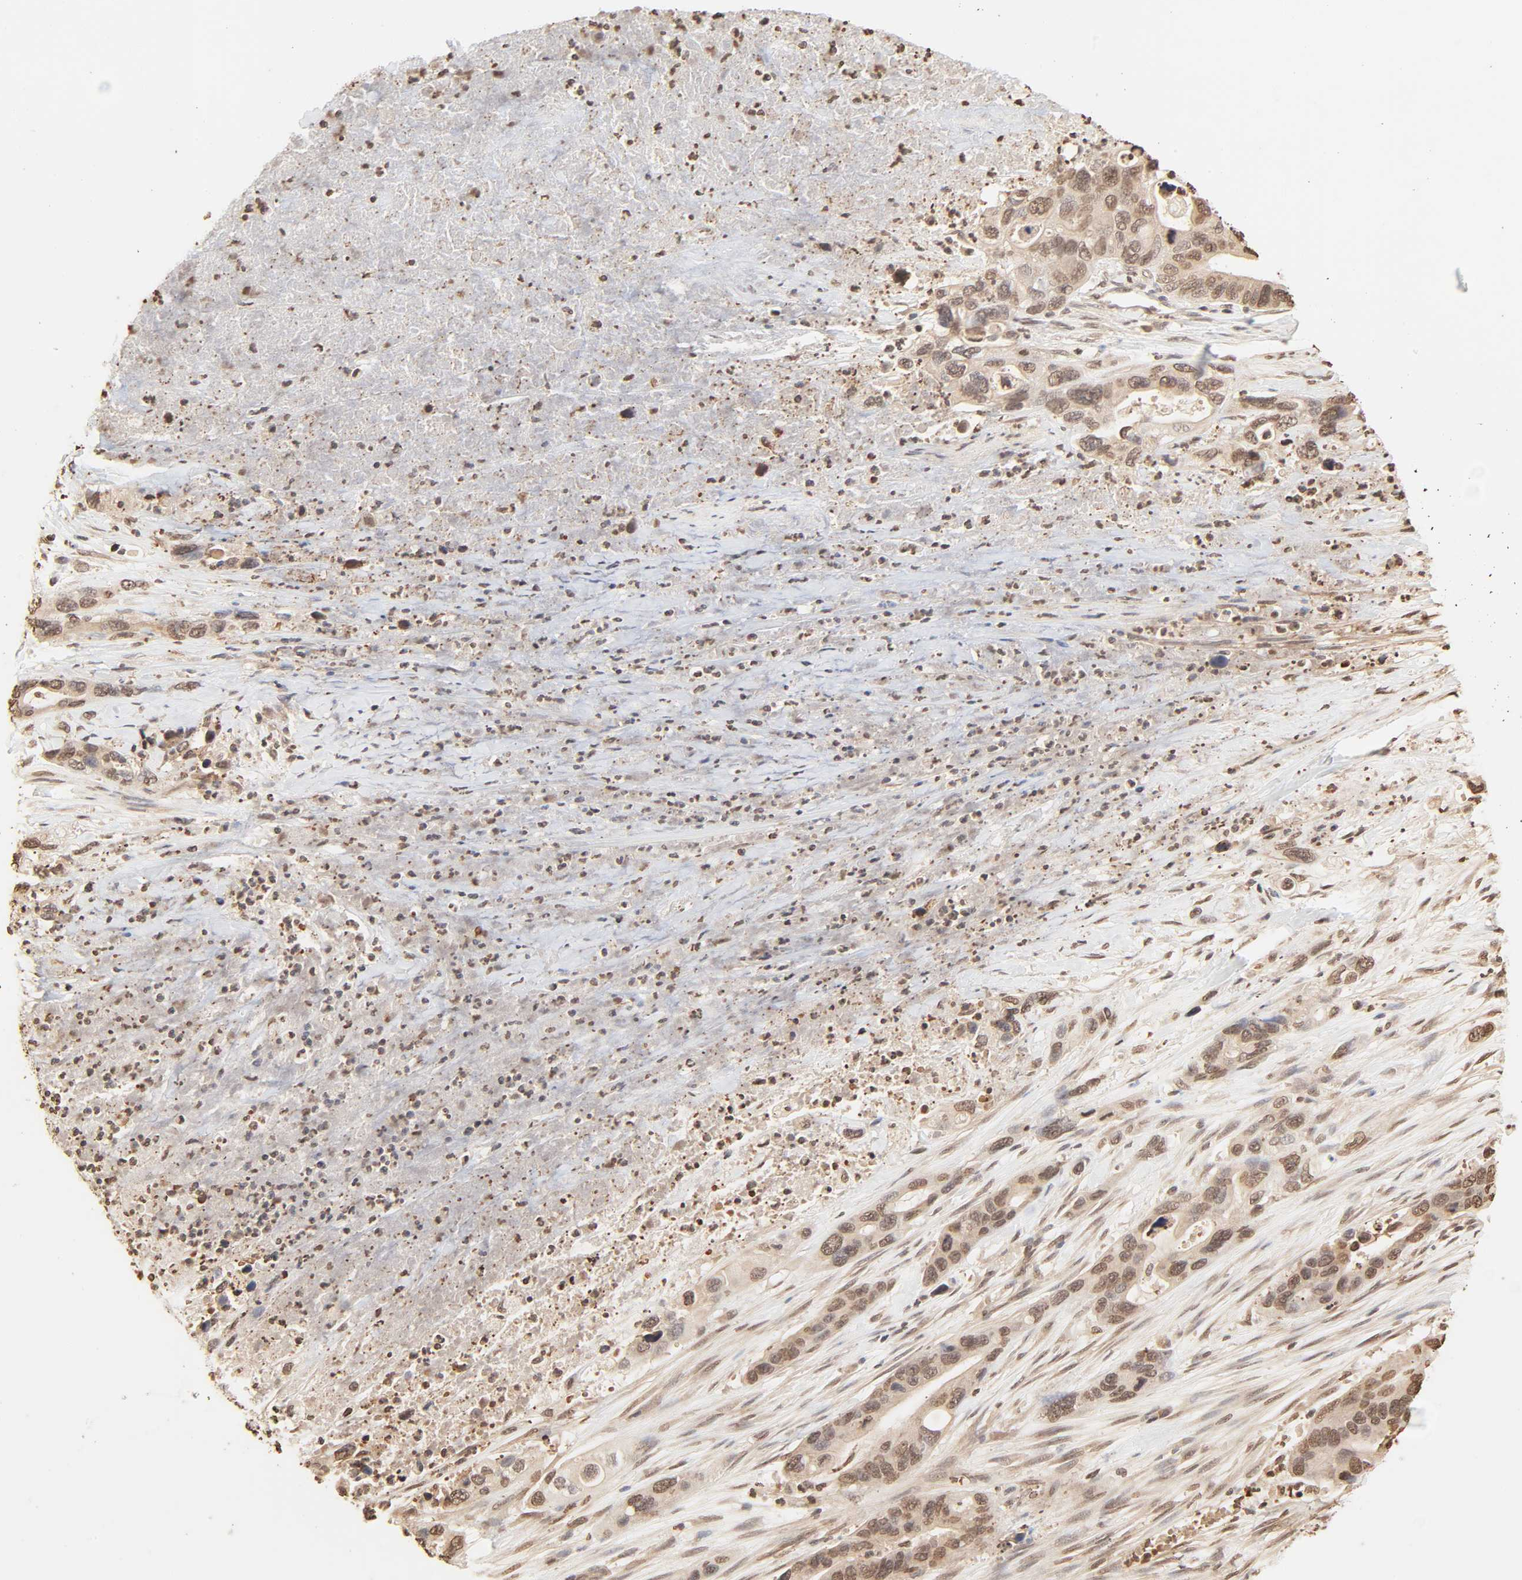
{"staining": {"intensity": "moderate", "quantity": ">75%", "location": "cytoplasmic/membranous,nuclear"}, "tissue": "pancreatic cancer", "cell_type": "Tumor cells", "image_type": "cancer", "snomed": [{"axis": "morphology", "description": "Adenocarcinoma, NOS"}, {"axis": "topography", "description": "Pancreas"}], "caption": "High-magnification brightfield microscopy of pancreatic cancer stained with DAB (brown) and counterstained with hematoxylin (blue). tumor cells exhibit moderate cytoplasmic/membranous and nuclear positivity is seen in about>75% of cells.", "gene": "TBL1X", "patient": {"sex": "female", "age": 71}}